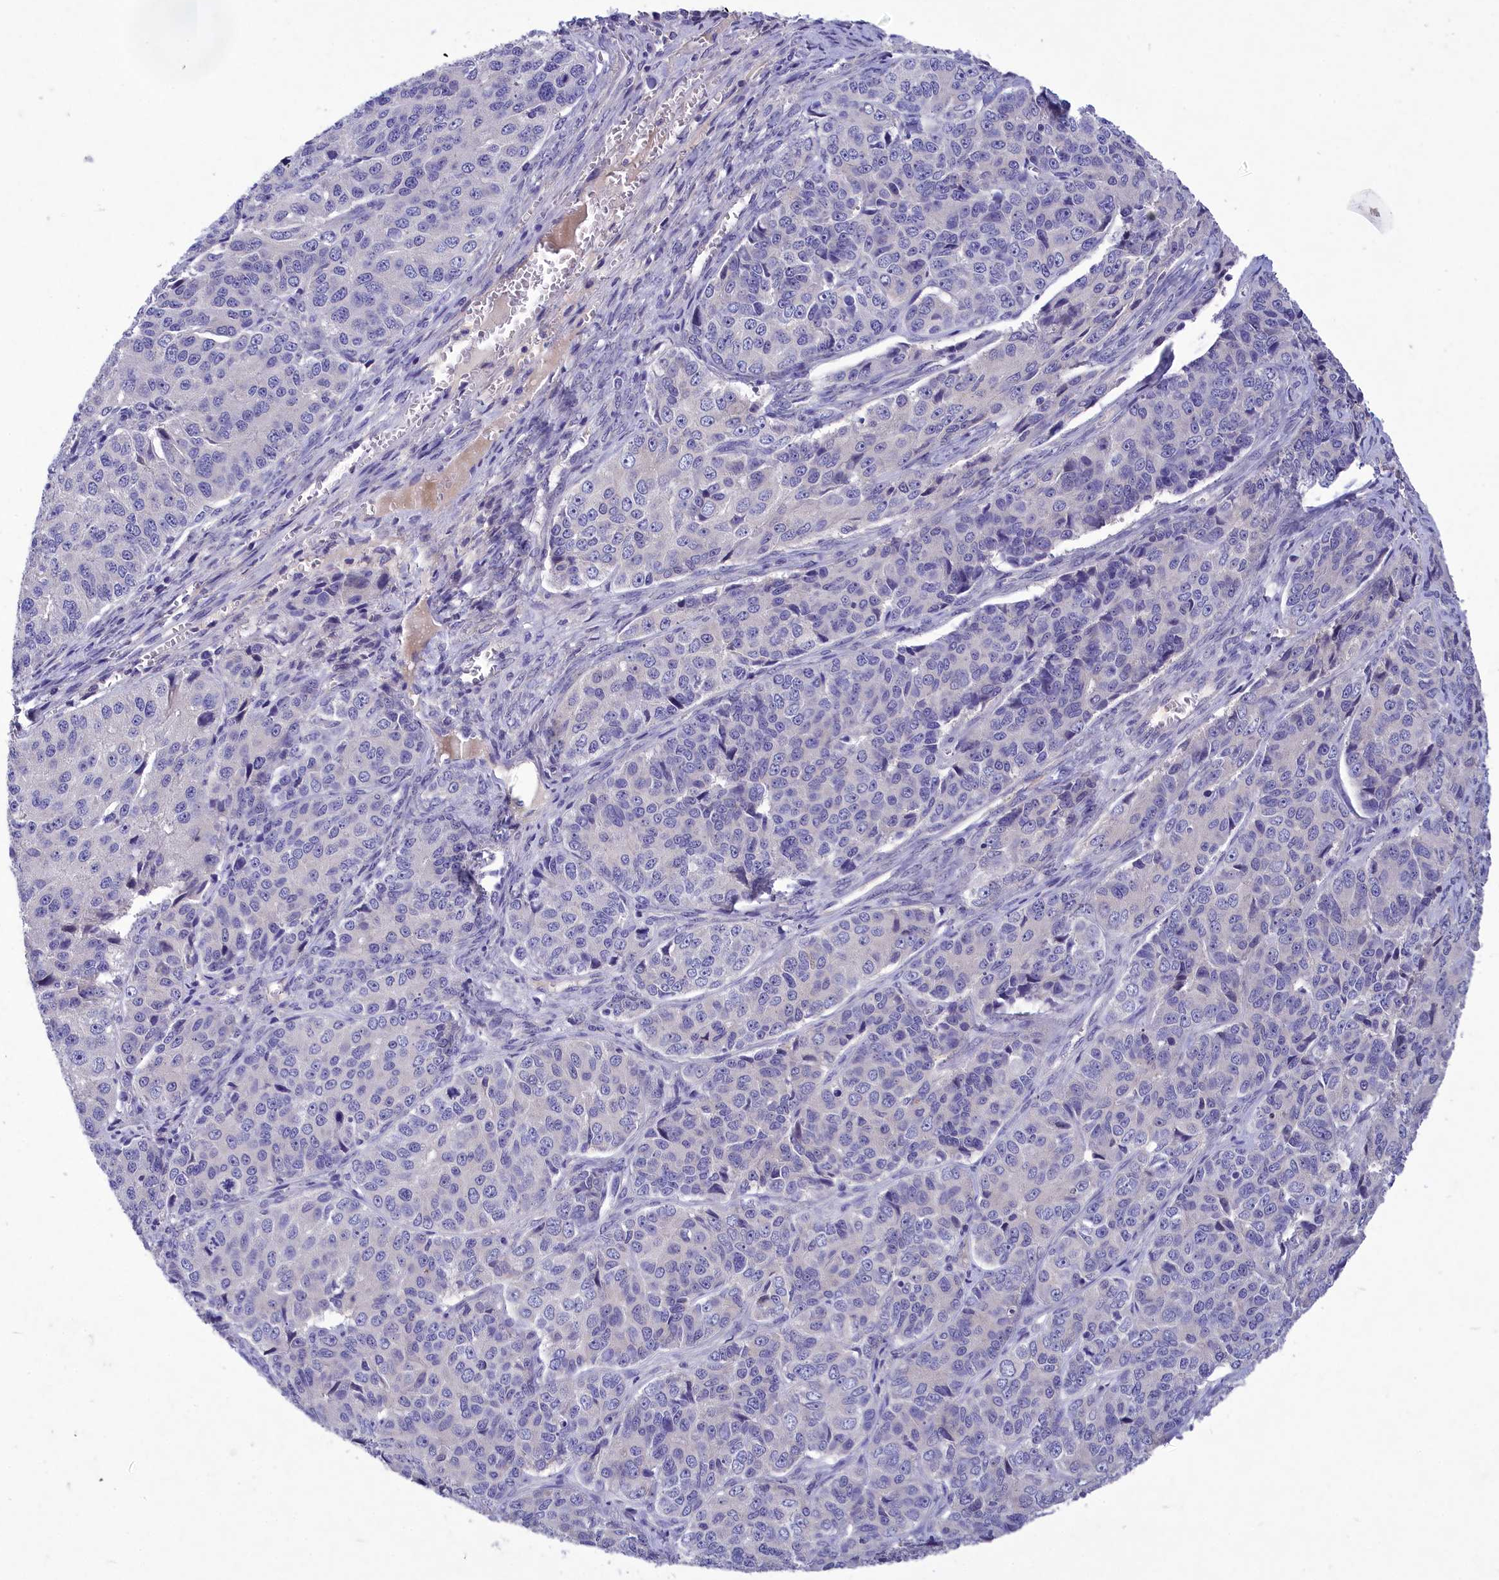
{"staining": {"intensity": "negative", "quantity": "none", "location": "none"}, "tissue": "ovarian cancer", "cell_type": "Tumor cells", "image_type": "cancer", "snomed": [{"axis": "morphology", "description": "Carcinoma, endometroid"}, {"axis": "topography", "description": "Ovary"}], "caption": "Human endometroid carcinoma (ovarian) stained for a protein using IHC demonstrates no staining in tumor cells.", "gene": "DEFB119", "patient": {"sex": "female", "age": 51}}